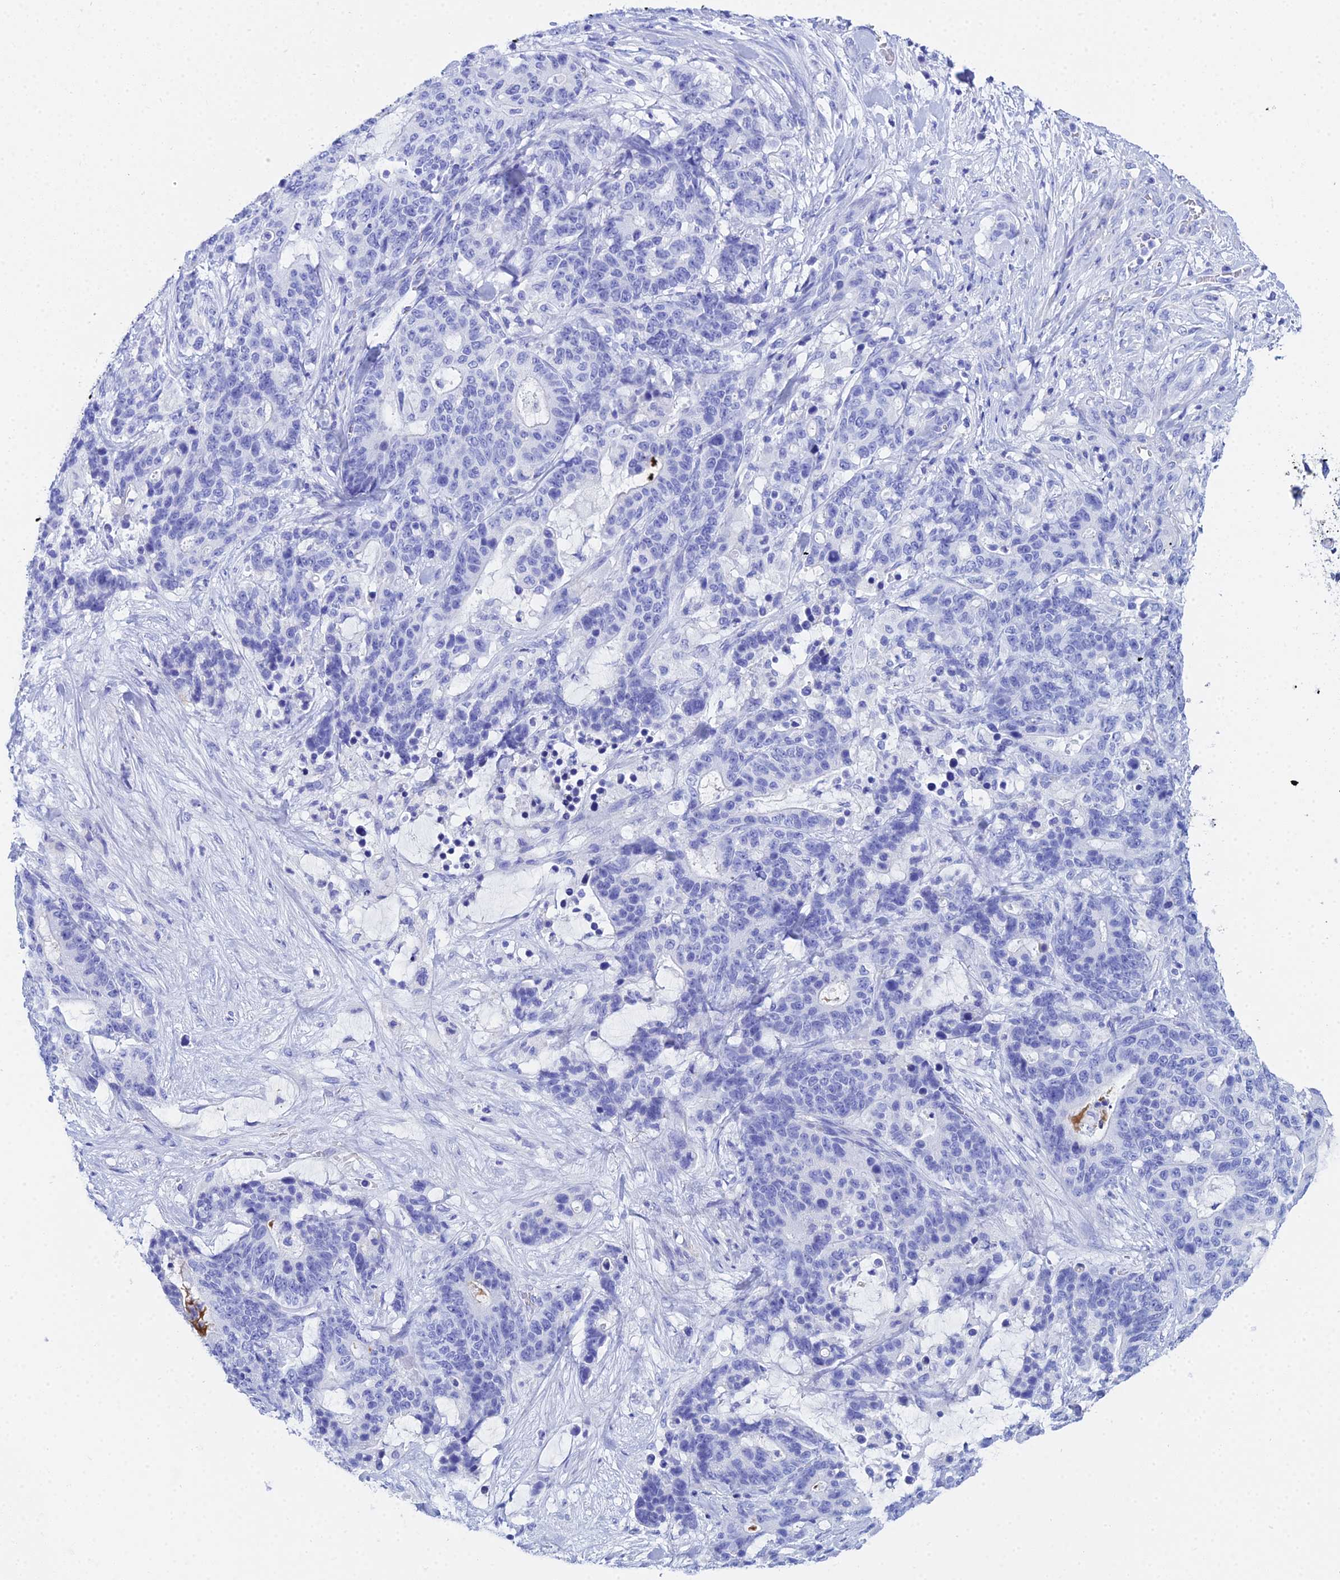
{"staining": {"intensity": "negative", "quantity": "none", "location": "none"}, "tissue": "stomach cancer", "cell_type": "Tumor cells", "image_type": "cancer", "snomed": [{"axis": "morphology", "description": "Normal tissue, NOS"}, {"axis": "morphology", "description": "Adenocarcinoma, NOS"}, {"axis": "topography", "description": "Stomach"}], "caption": "This is an immunohistochemistry micrograph of human stomach adenocarcinoma. There is no staining in tumor cells.", "gene": "CELA3A", "patient": {"sex": "female", "age": 64}}